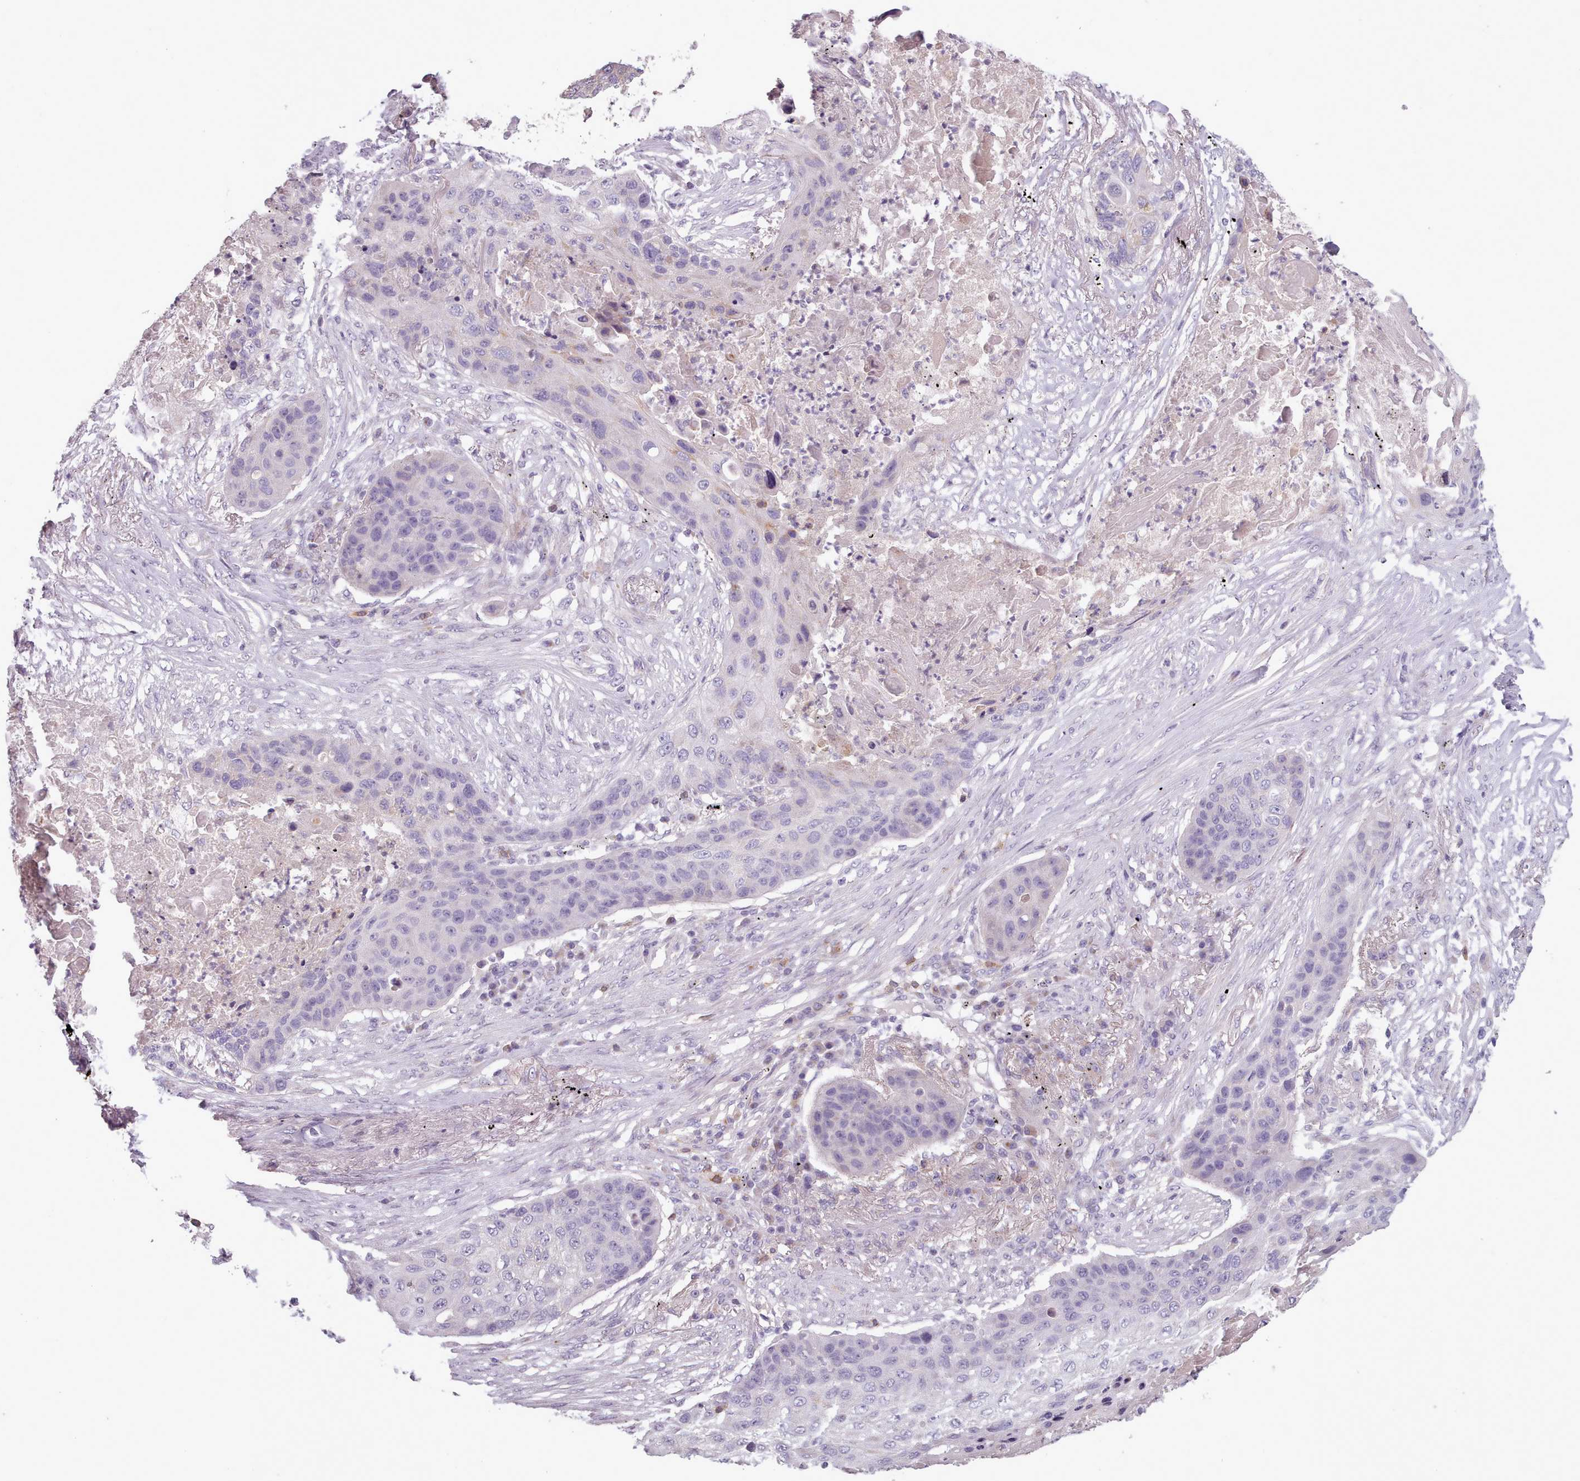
{"staining": {"intensity": "negative", "quantity": "none", "location": "none"}, "tissue": "lung cancer", "cell_type": "Tumor cells", "image_type": "cancer", "snomed": [{"axis": "morphology", "description": "Squamous cell carcinoma, NOS"}, {"axis": "topography", "description": "Lung"}], "caption": "Lung squamous cell carcinoma was stained to show a protein in brown. There is no significant expression in tumor cells. (Stains: DAB (3,3'-diaminobenzidine) immunohistochemistry with hematoxylin counter stain, Microscopy: brightfield microscopy at high magnification).", "gene": "LAPTM5", "patient": {"sex": "female", "age": 63}}